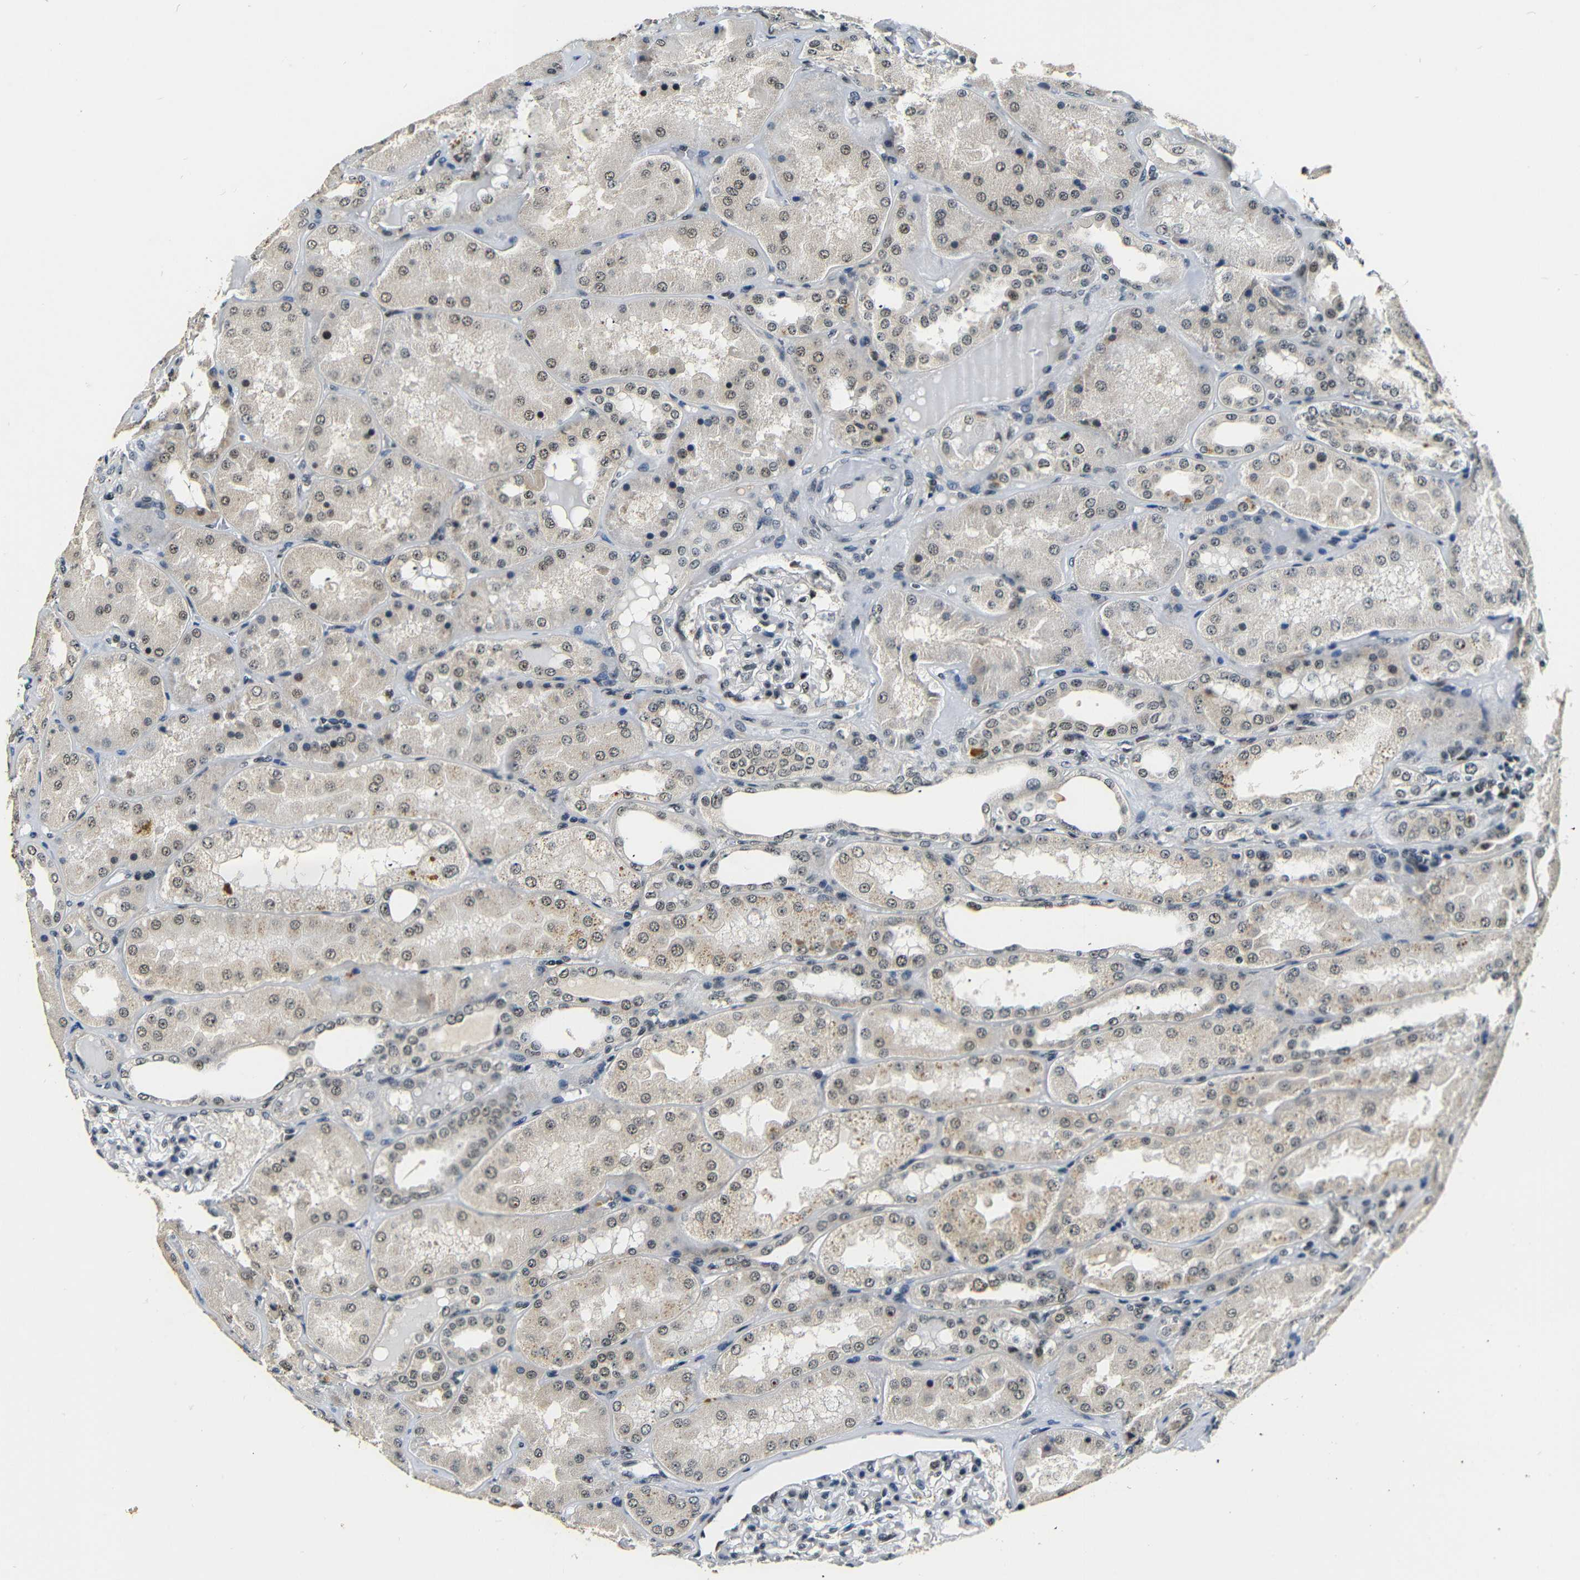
{"staining": {"intensity": "moderate", "quantity": "25%-75%", "location": "nuclear"}, "tissue": "kidney", "cell_type": "Cells in glomeruli", "image_type": "normal", "snomed": [{"axis": "morphology", "description": "Normal tissue, NOS"}, {"axis": "topography", "description": "Kidney"}], "caption": "Immunohistochemistry photomicrograph of normal kidney stained for a protein (brown), which shows medium levels of moderate nuclear expression in about 25%-75% of cells in glomeruli.", "gene": "FOXD4L1", "patient": {"sex": "female", "age": 56}}